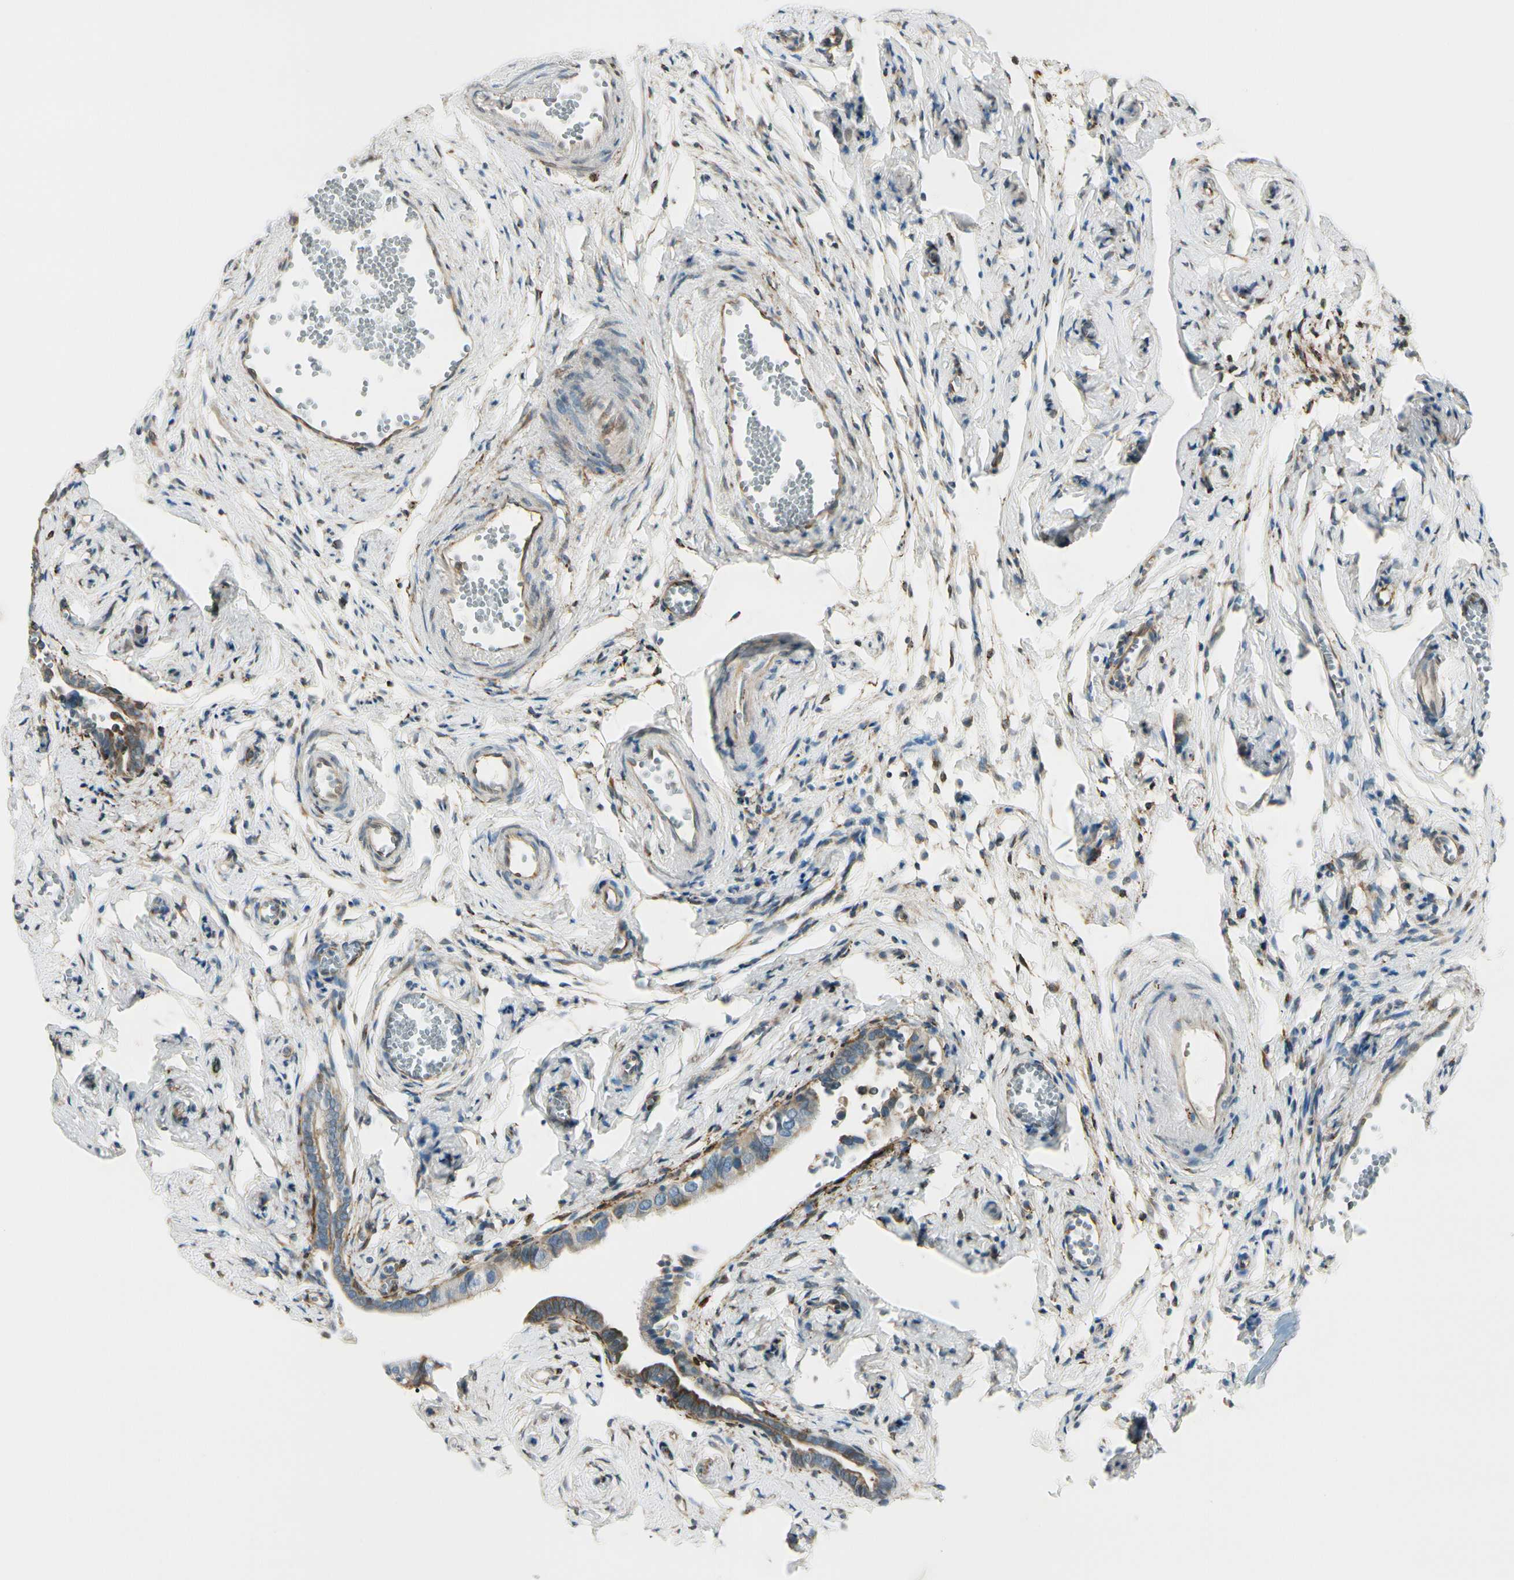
{"staining": {"intensity": "weak", "quantity": "25%-75%", "location": "cytoplasmic/membranous"}, "tissue": "fallopian tube", "cell_type": "Glandular cells", "image_type": "normal", "snomed": [{"axis": "morphology", "description": "Normal tissue, NOS"}, {"axis": "topography", "description": "Fallopian tube"}], "caption": "Immunohistochemical staining of unremarkable fallopian tube demonstrates 25%-75% levels of weak cytoplasmic/membranous protein staining in about 25%-75% of glandular cells.", "gene": "FKBP7", "patient": {"sex": "female", "age": 71}}